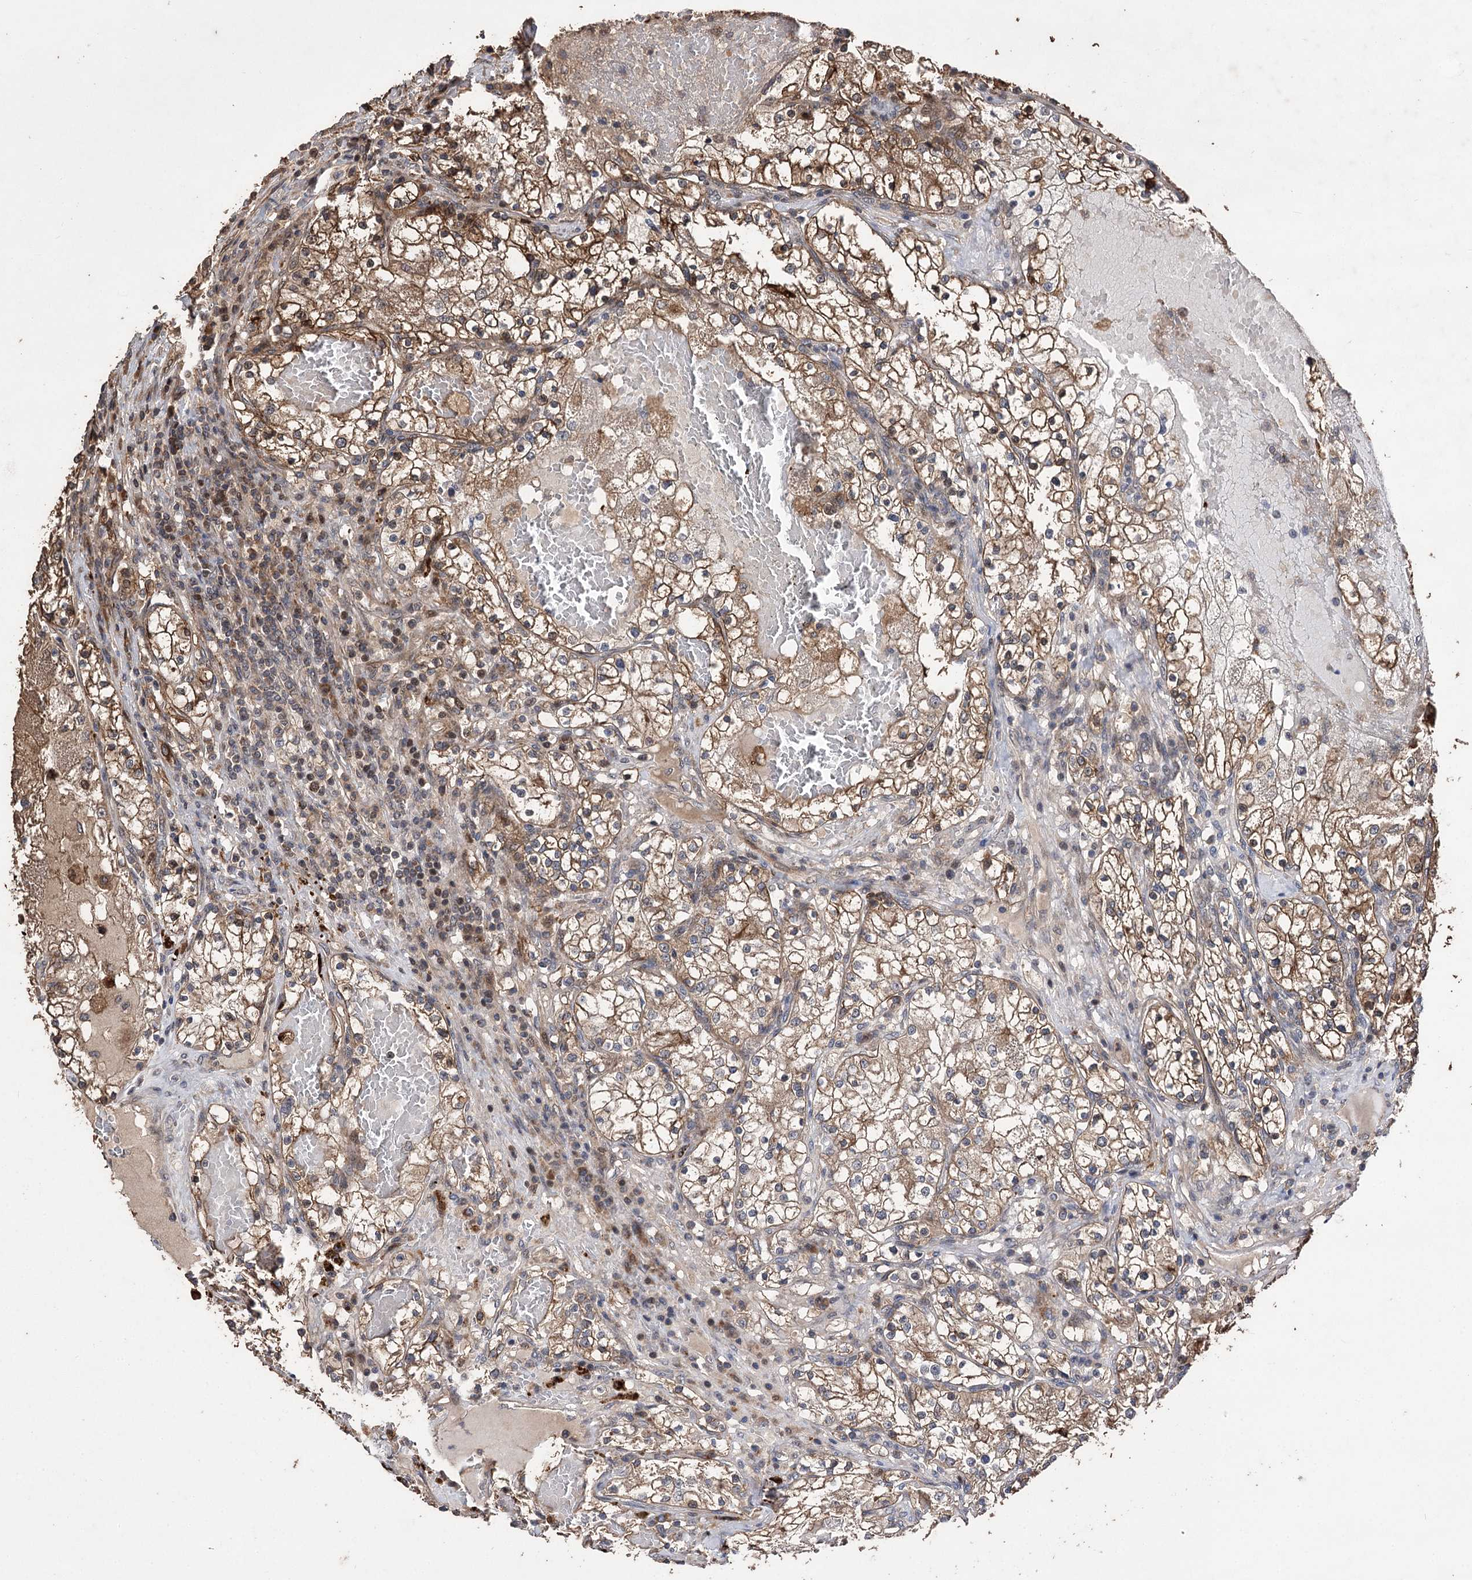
{"staining": {"intensity": "moderate", "quantity": ">75%", "location": "cytoplasmic/membranous"}, "tissue": "renal cancer", "cell_type": "Tumor cells", "image_type": "cancer", "snomed": [{"axis": "morphology", "description": "Normal tissue, NOS"}, {"axis": "morphology", "description": "Adenocarcinoma, NOS"}, {"axis": "topography", "description": "Kidney"}], "caption": "A photomicrograph of adenocarcinoma (renal) stained for a protein exhibits moderate cytoplasmic/membranous brown staining in tumor cells. (Stains: DAB (3,3'-diaminobenzidine) in brown, nuclei in blue, Microscopy: brightfield microscopy at high magnification).", "gene": "RASSF3", "patient": {"sex": "male", "age": 68}}